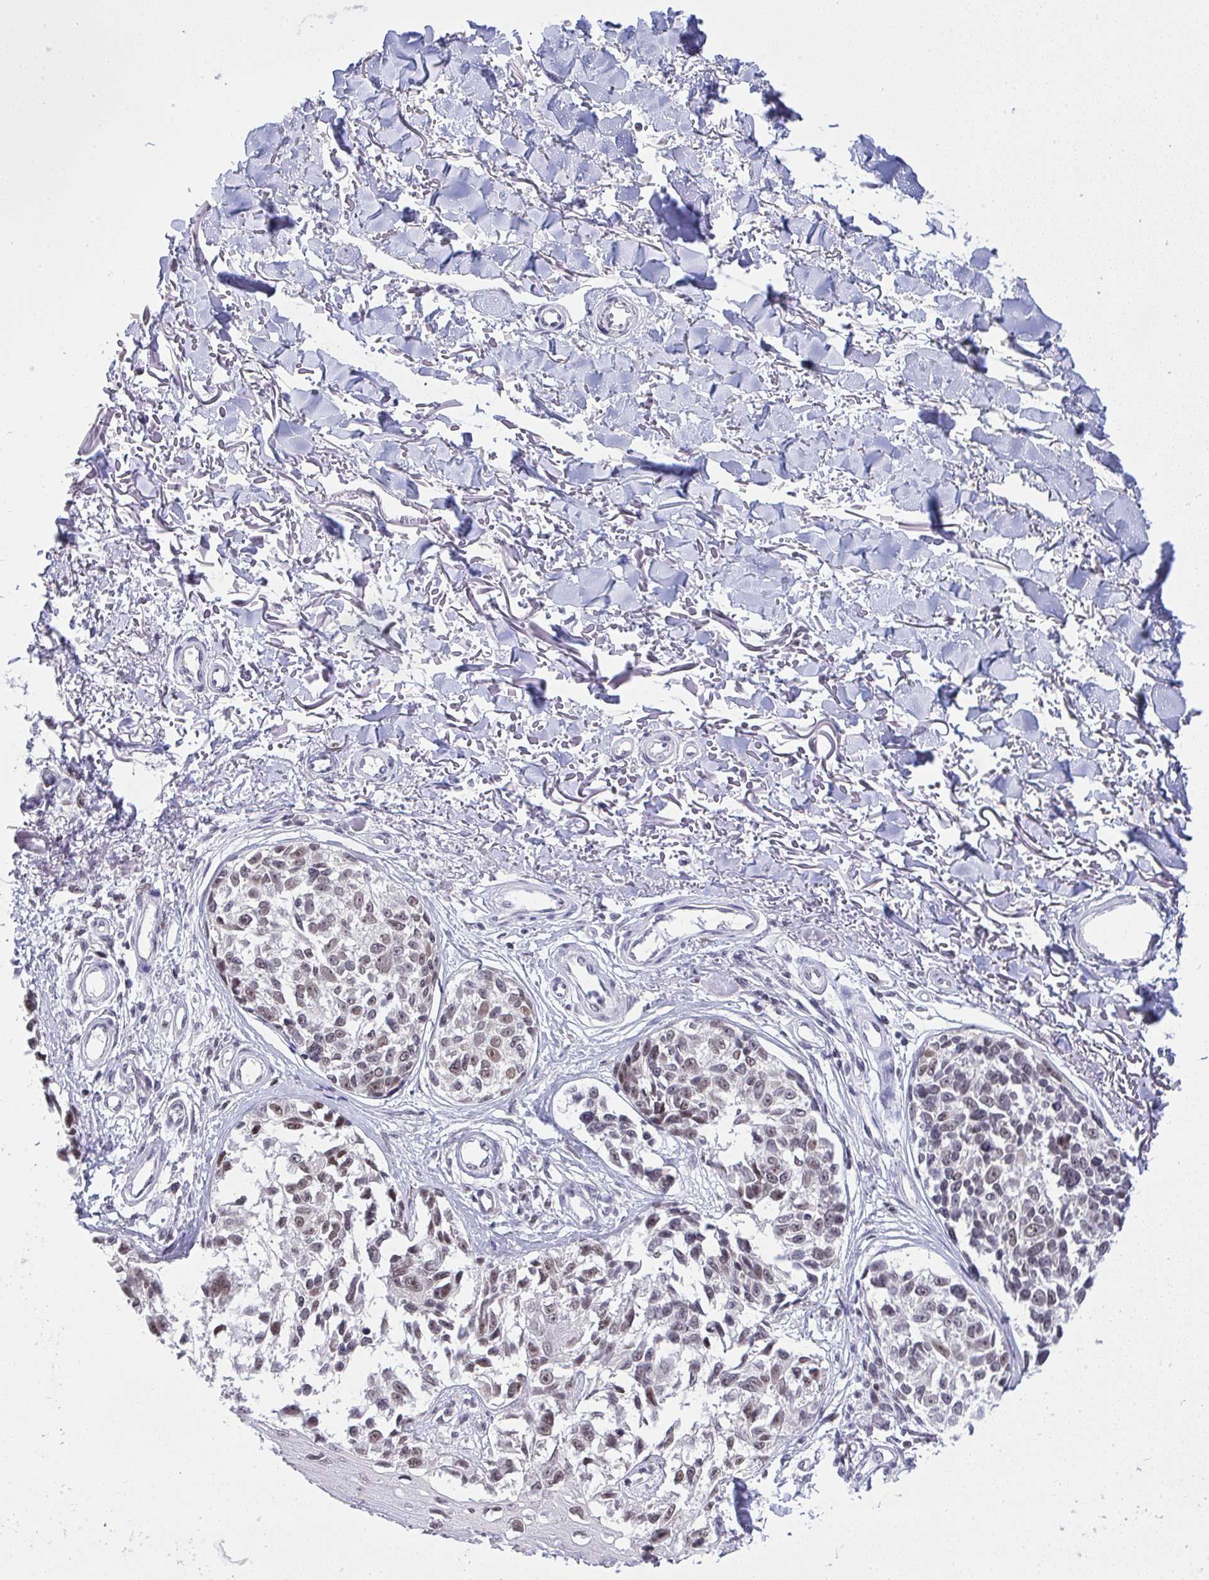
{"staining": {"intensity": "weak", "quantity": "25%-75%", "location": "nuclear"}, "tissue": "melanoma", "cell_type": "Tumor cells", "image_type": "cancer", "snomed": [{"axis": "morphology", "description": "Malignant melanoma, NOS"}, {"axis": "topography", "description": "Skin"}], "caption": "Immunohistochemical staining of human melanoma exhibits low levels of weak nuclear protein expression in about 25%-75% of tumor cells.", "gene": "RFC4", "patient": {"sex": "male", "age": 73}}